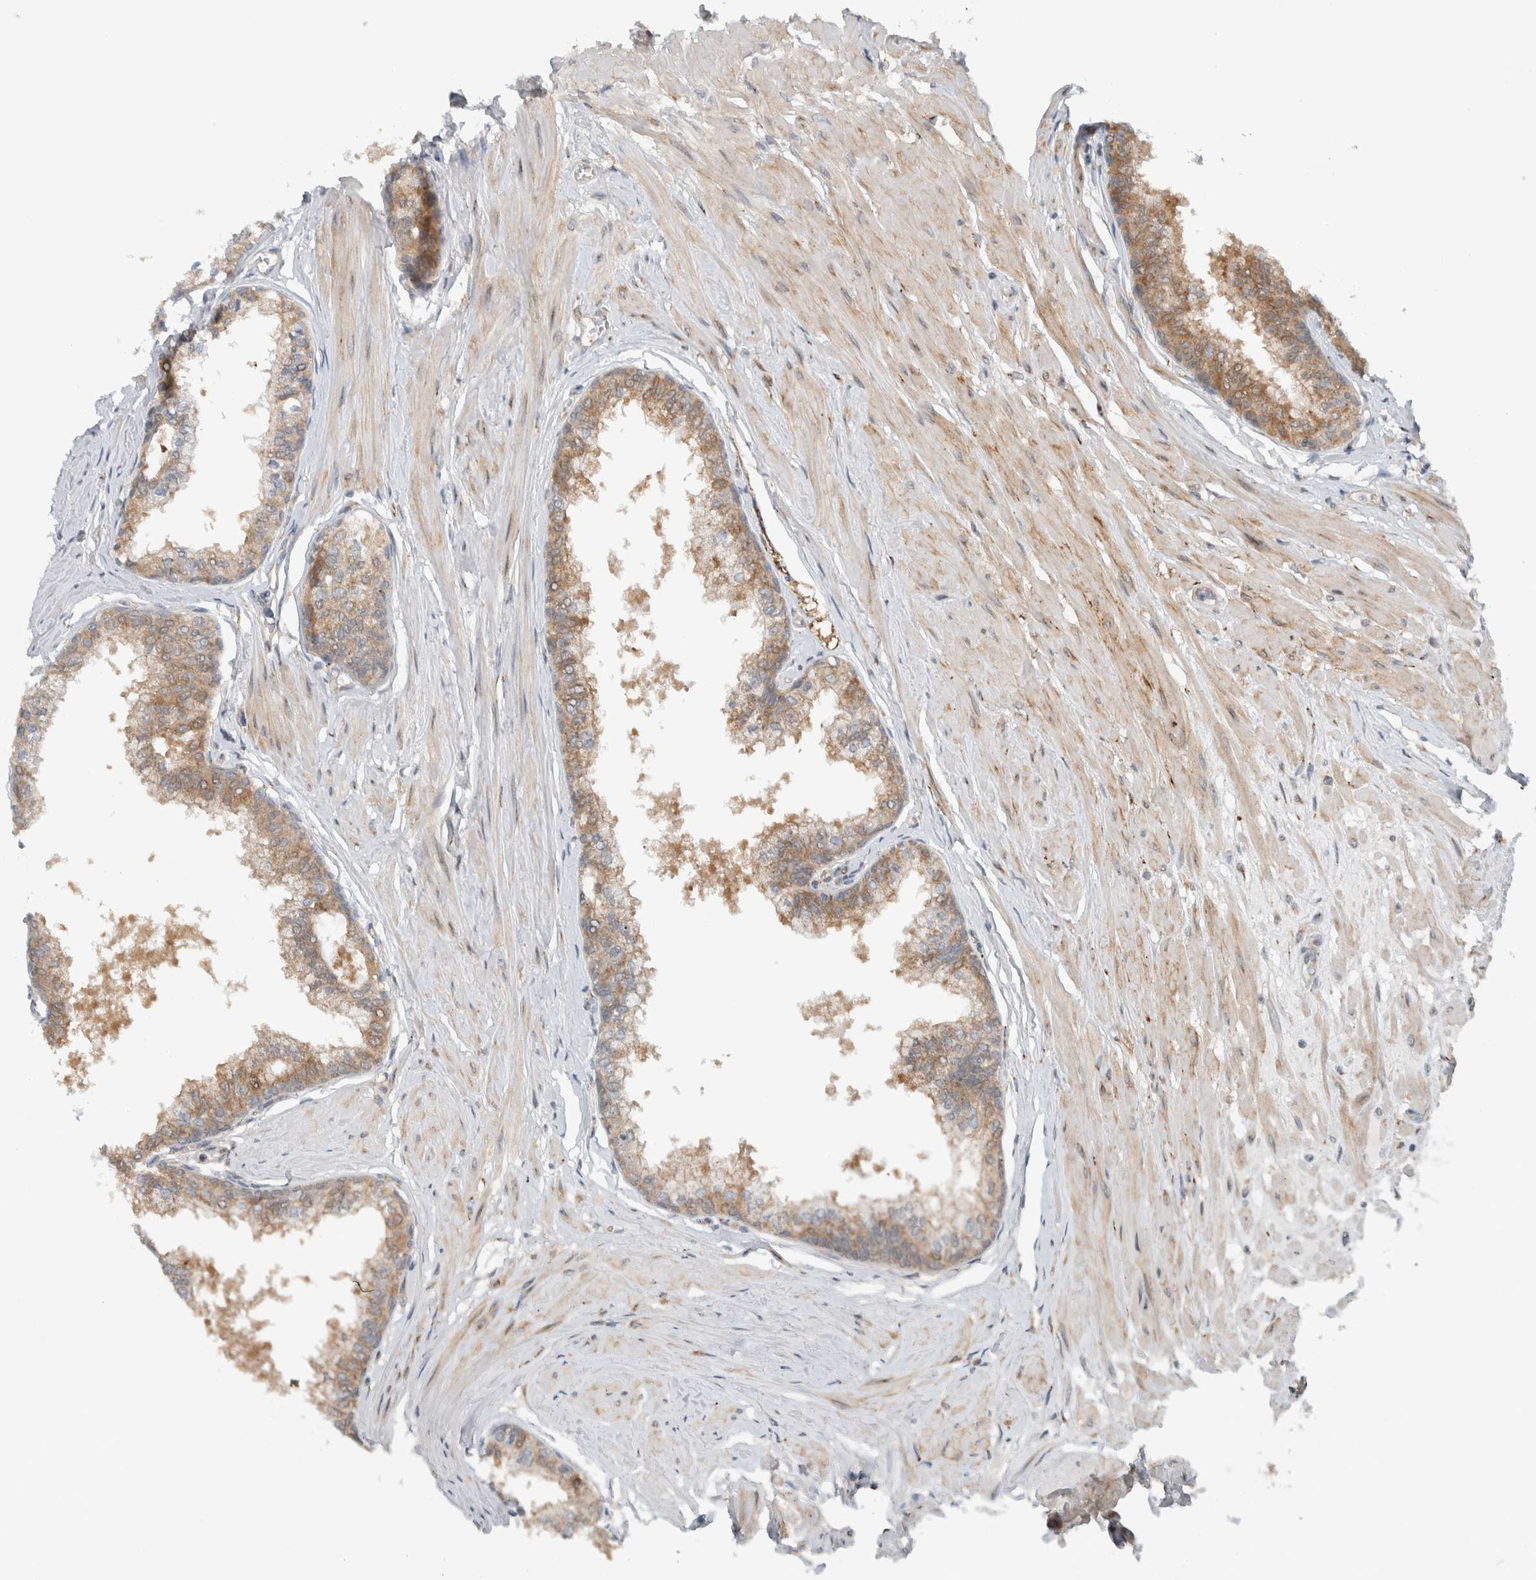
{"staining": {"intensity": "moderate", "quantity": "25%-75%", "location": "cytoplasmic/membranous"}, "tissue": "seminal vesicle", "cell_type": "Glandular cells", "image_type": "normal", "snomed": [{"axis": "morphology", "description": "Normal tissue, NOS"}, {"axis": "topography", "description": "Prostate"}, {"axis": "topography", "description": "Seminal veicle"}], "caption": "A brown stain highlights moderate cytoplasmic/membranous expression of a protein in glandular cells of normal seminal vesicle. The staining was performed using DAB (3,3'-diaminobenzidine) to visualize the protein expression in brown, while the nuclei were stained in blue with hematoxylin (Magnification: 20x).", "gene": "RERE", "patient": {"sex": "male", "age": 60}}